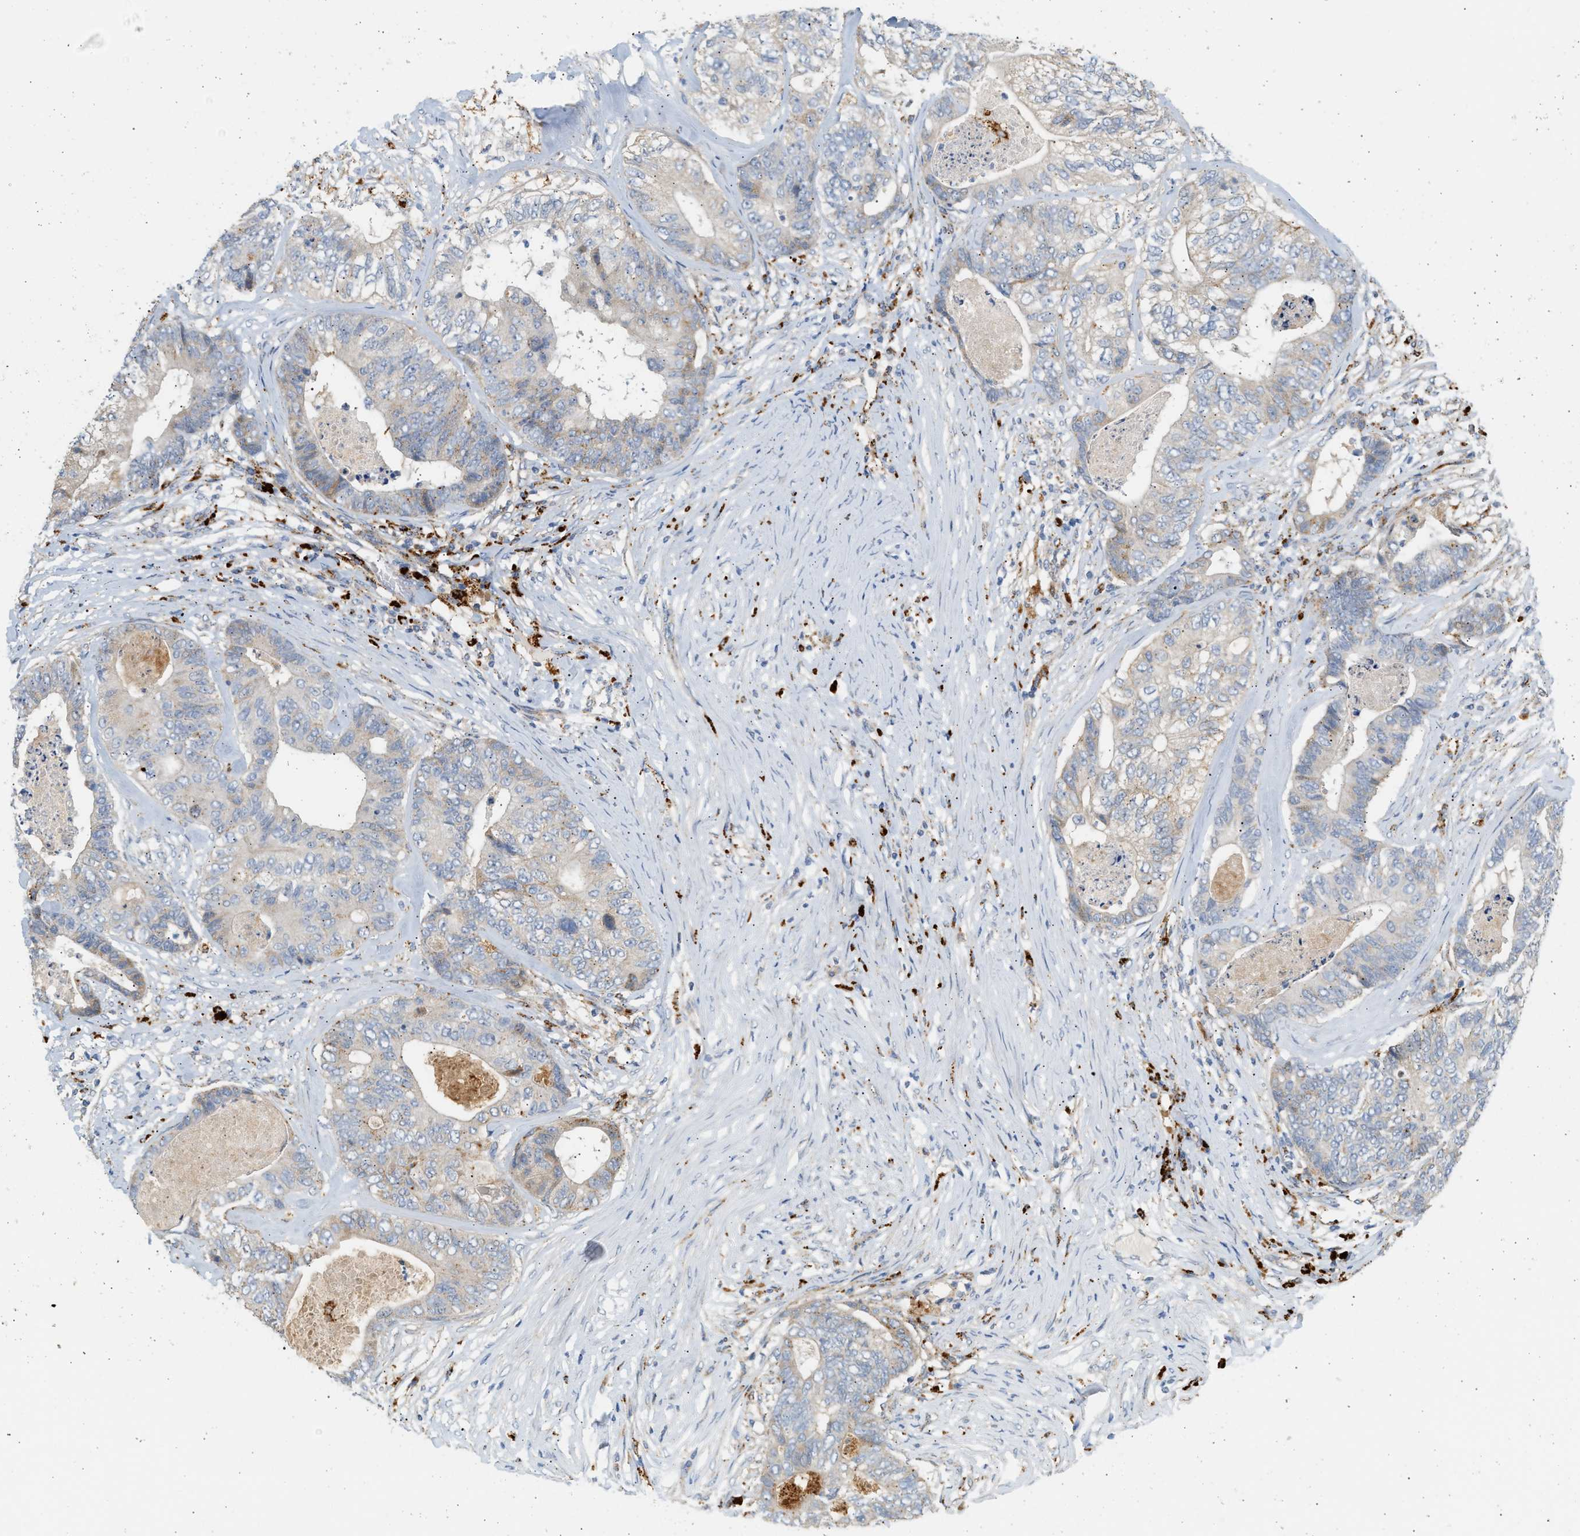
{"staining": {"intensity": "moderate", "quantity": "25%-75%", "location": "cytoplasmic/membranous"}, "tissue": "colorectal cancer", "cell_type": "Tumor cells", "image_type": "cancer", "snomed": [{"axis": "morphology", "description": "Adenocarcinoma, NOS"}, {"axis": "topography", "description": "Colon"}], "caption": "Moderate cytoplasmic/membranous protein staining is identified in approximately 25%-75% of tumor cells in adenocarcinoma (colorectal). (brown staining indicates protein expression, while blue staining denotes nuclei).", "gene": "ENTHD1", "patient": {"sex": "female", "age": 67}}